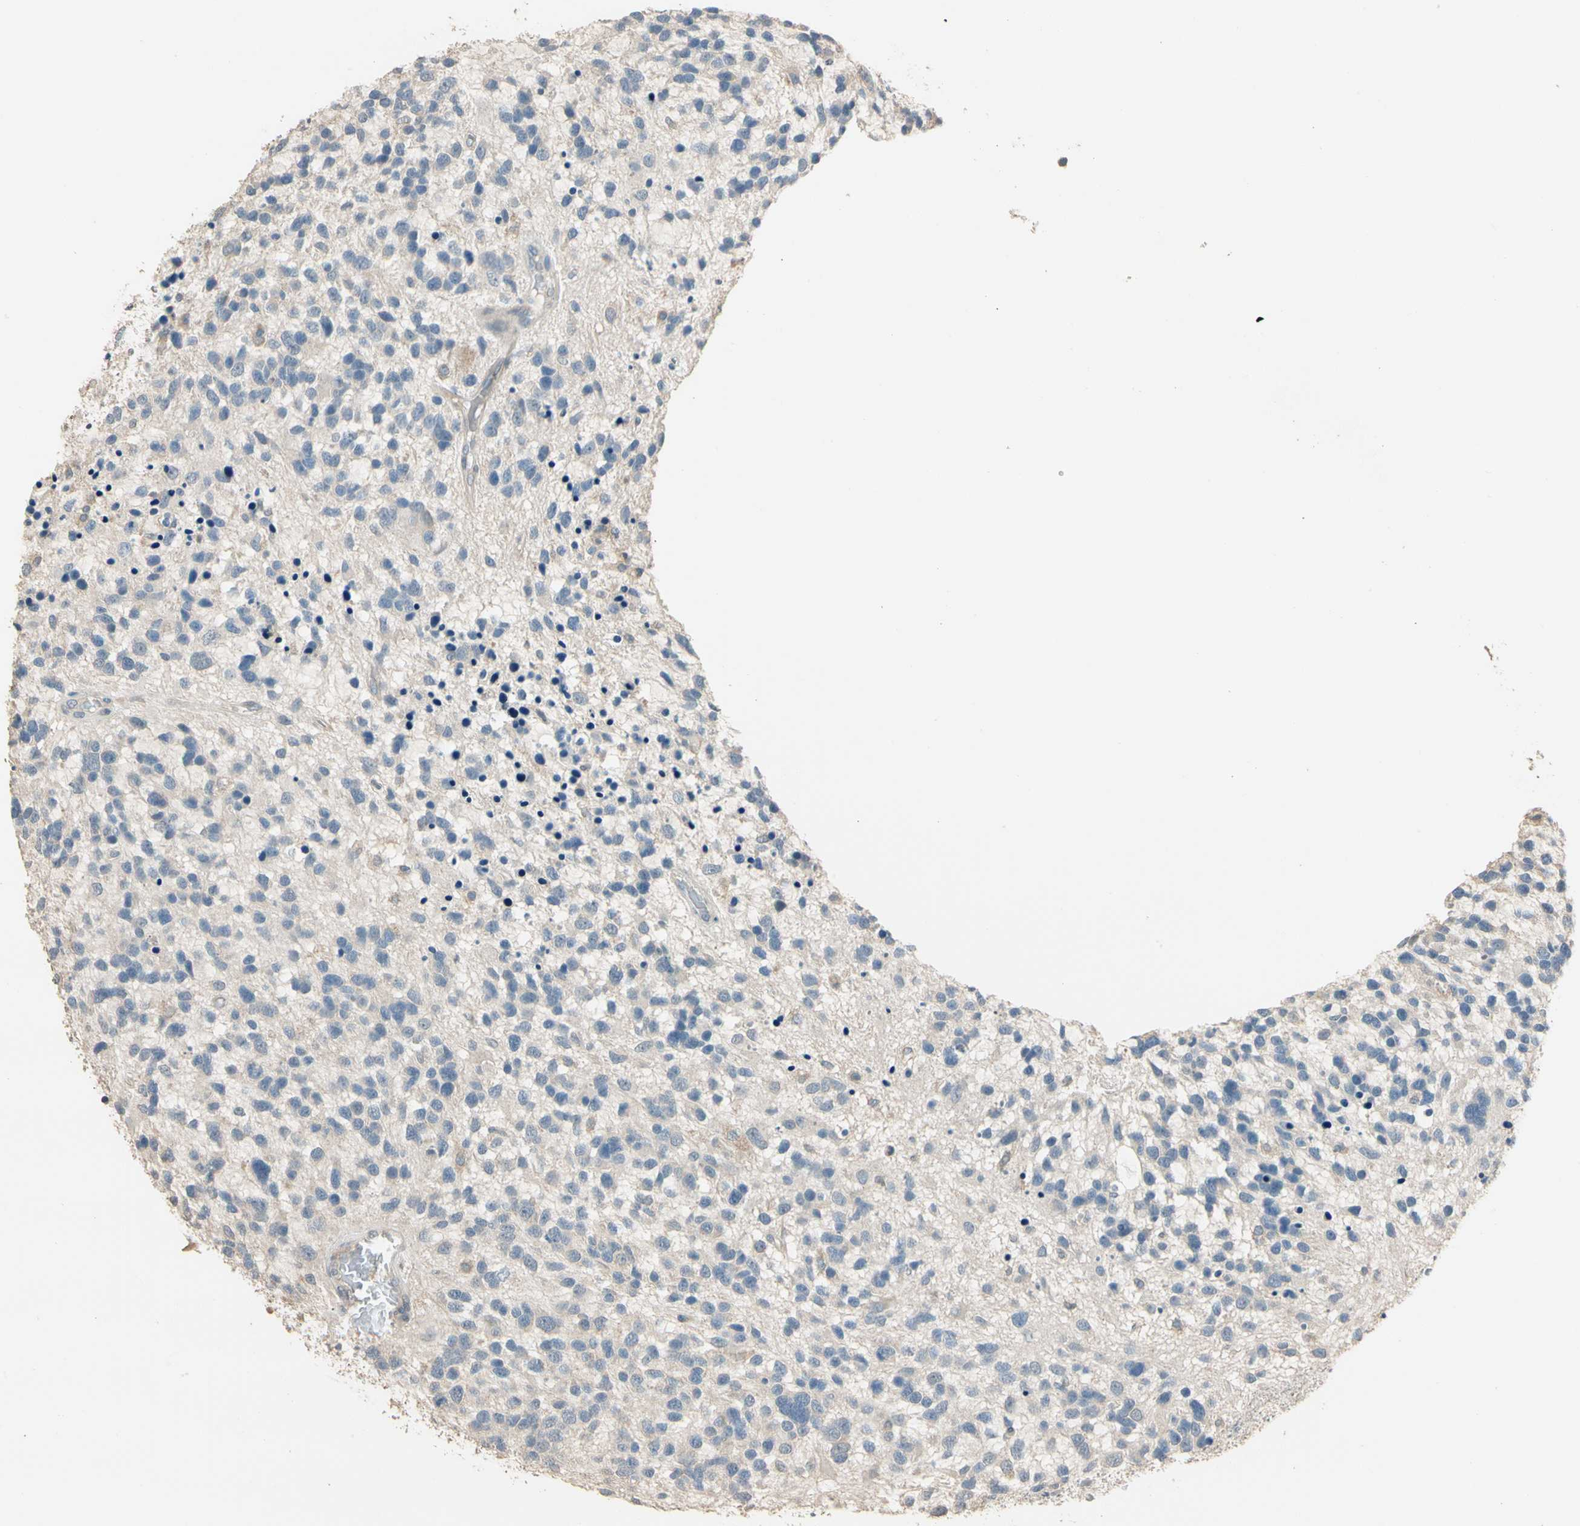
{"staining": {"intensity": "negative", "quantity": "none", "location": "none"}, "tissue": "glioma", "cell_type": "Tumor cells", "image_type": "cancer", "snomed": [{"axis": "morphology", "description": "Glioma, malignant, High grade"}, {"axis": "topography", "description": "Brain"}], "caption": "Glioma was stained to show a protein in brown. There is no significant positivity in tumor cells.", "gene": "MAP3K7", "patient": {"sex": "female", "age": 58}}